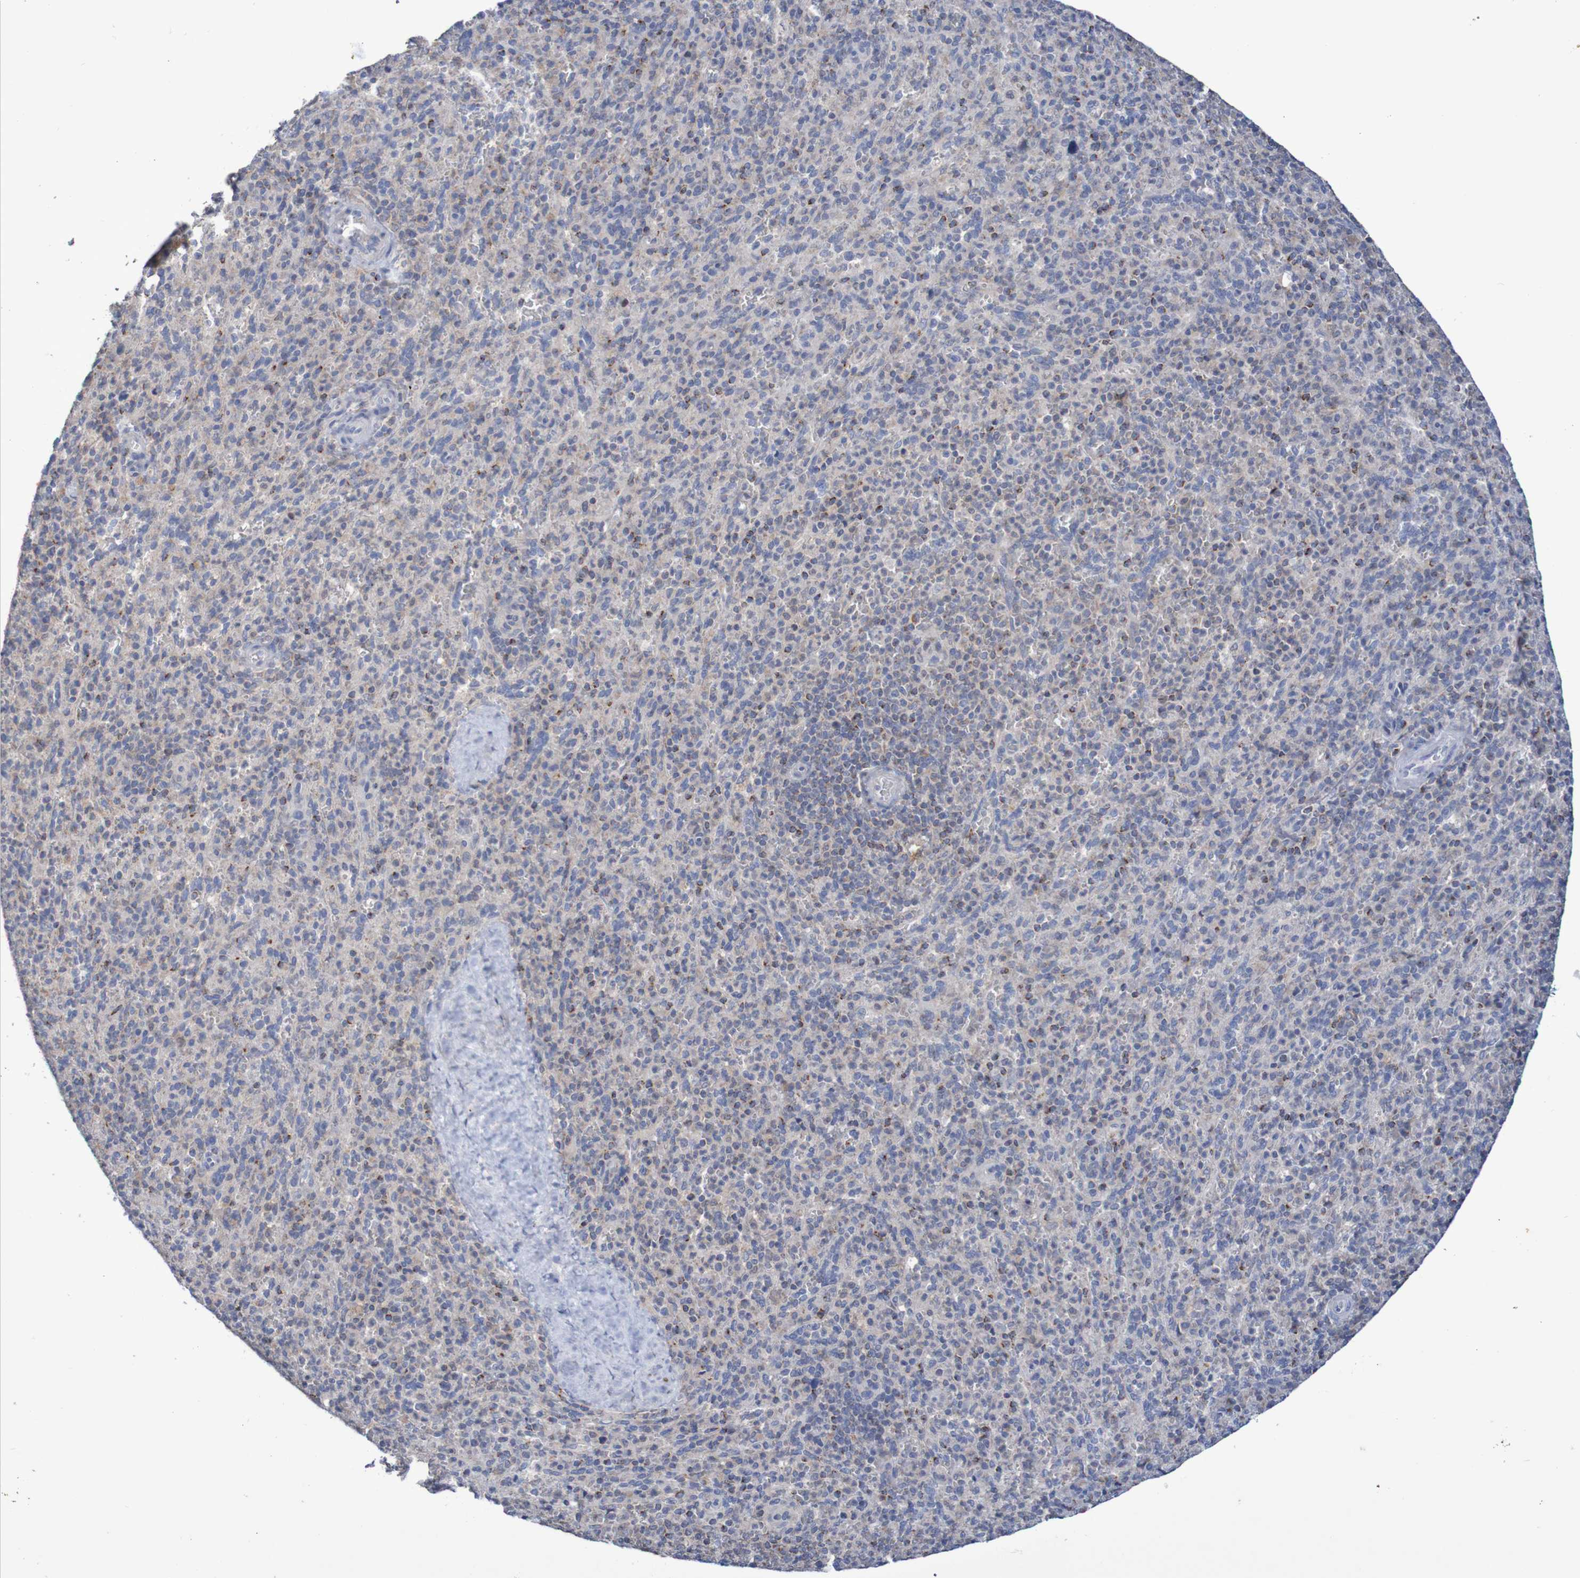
{"staining": {"intensity": "strong", "quantity": "<25%", "location": "cytoplasmic/membranous"}, "tissue": "spleen", "cell_type": "Cells in red pulp", "image_type": "normal", "snomed": [{"axis": "morphology", "description": "Normal tissue, NOS"}, {"axis": "topography", "description": "Spleen"}], "caption": "Benign spleen exhibits strong cytoplasmic/membranous positivity in about <25% of cells in red pulp, visualized by immunohistochemistry. The protein of interest is stained brown, and the nuclei are stained in blue (DAB IHC with brightfield microscopy, high magnification).", "gene": "C3orf18", "patient": {"sex": "male", "age": 36}}